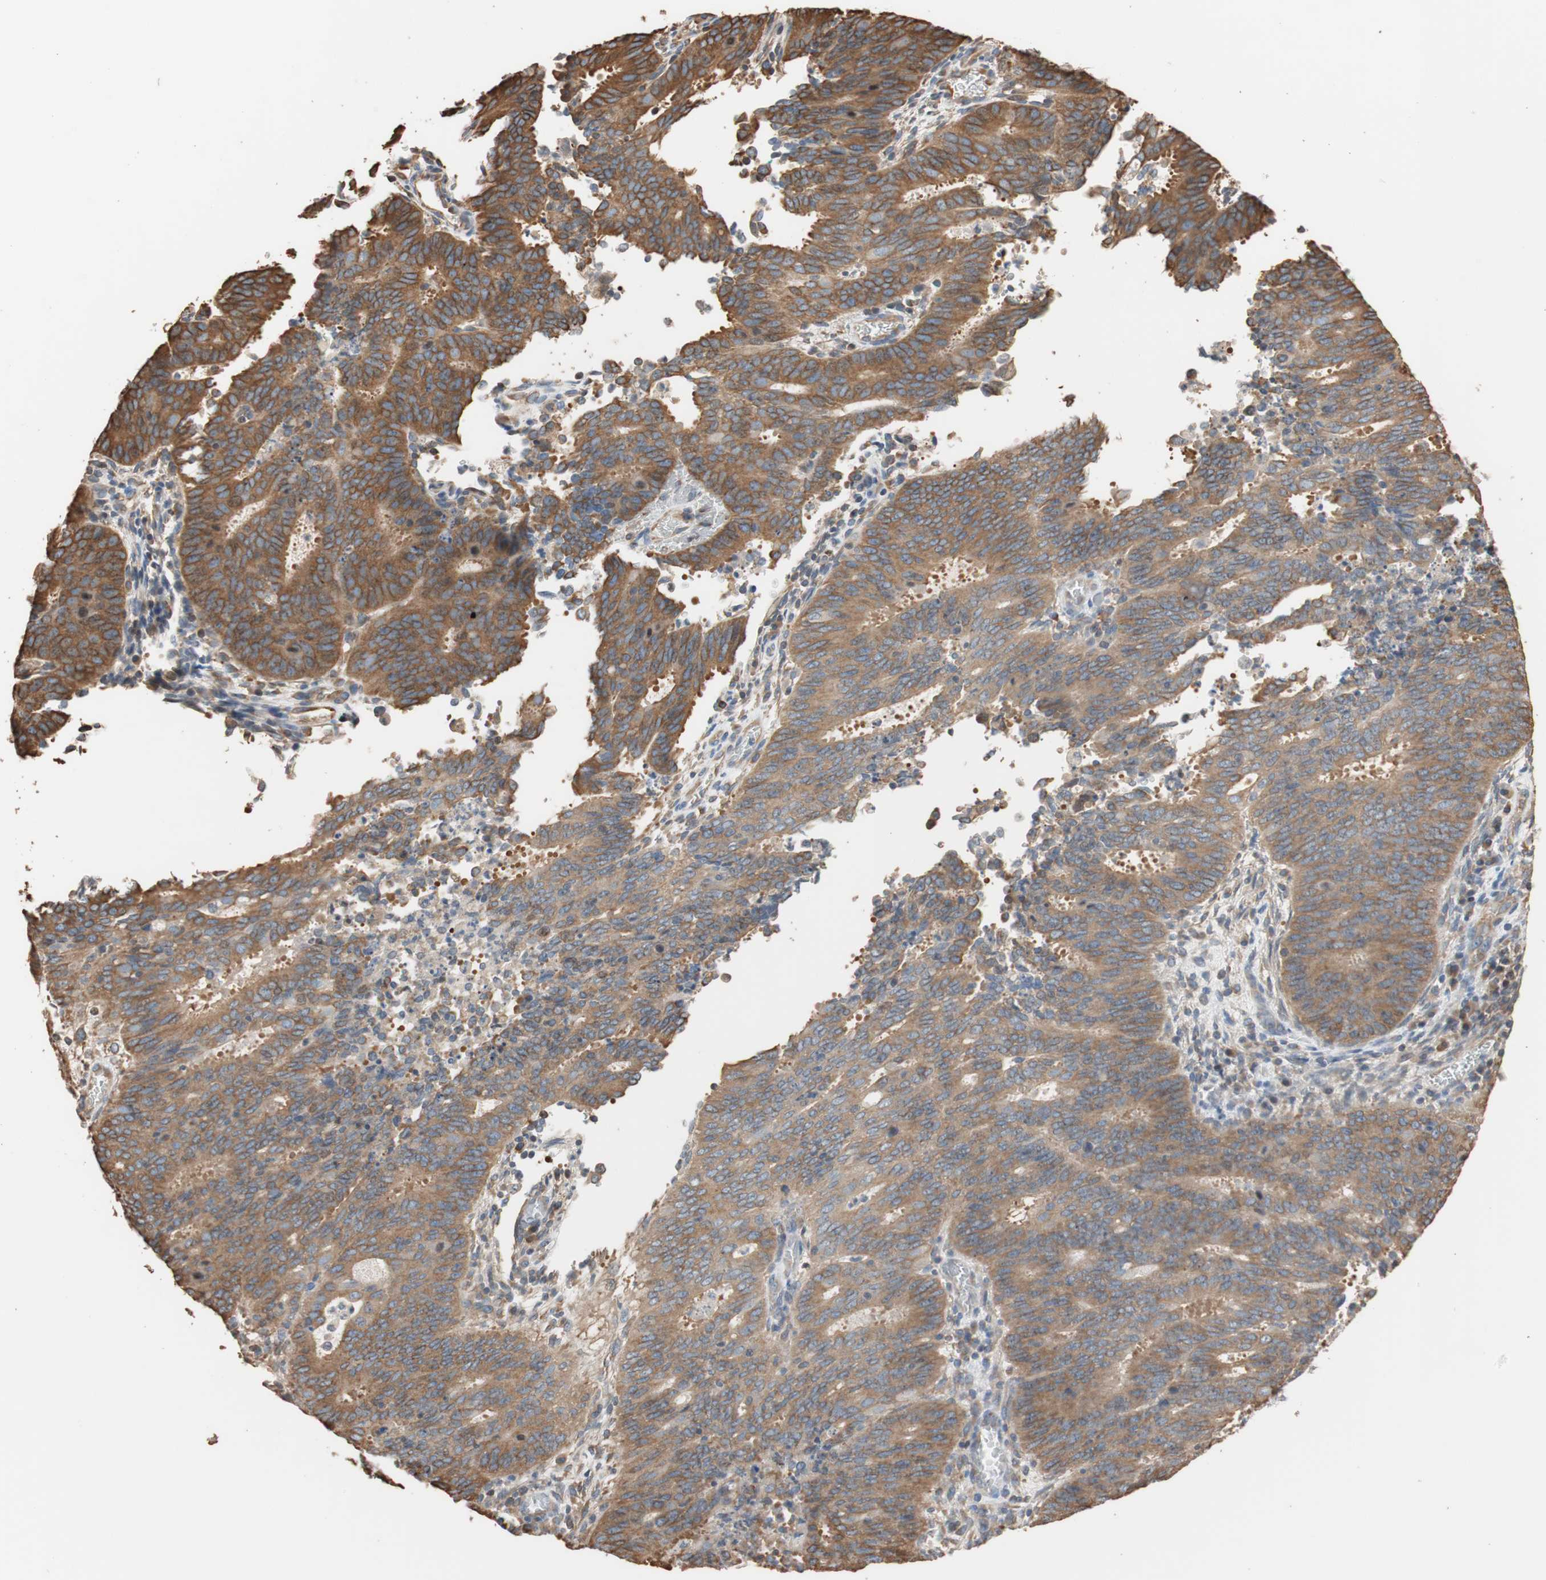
{"staining": {"intensity": "moderate", "quantity": ">75%", "location": "cytoplasmic/membranous"}, "tissue": "cervical cancer", "cell_type": "Tumor cells", "image_type": "cancer", "snomed": [{"axis": "morphology", "description": "Adenocarcinoma, NOS"}, {"axis": "topography", "description": "Cervix"}], "caption": "There is medium levels of moderate cytoplasmic/membranous staining in tumor cells of cervical adenocarcinoma, as demonstrated by immunohistochemical staining (brown color).", "gene": "TUBB", "patient": {"sex": "female", "age": 44}}